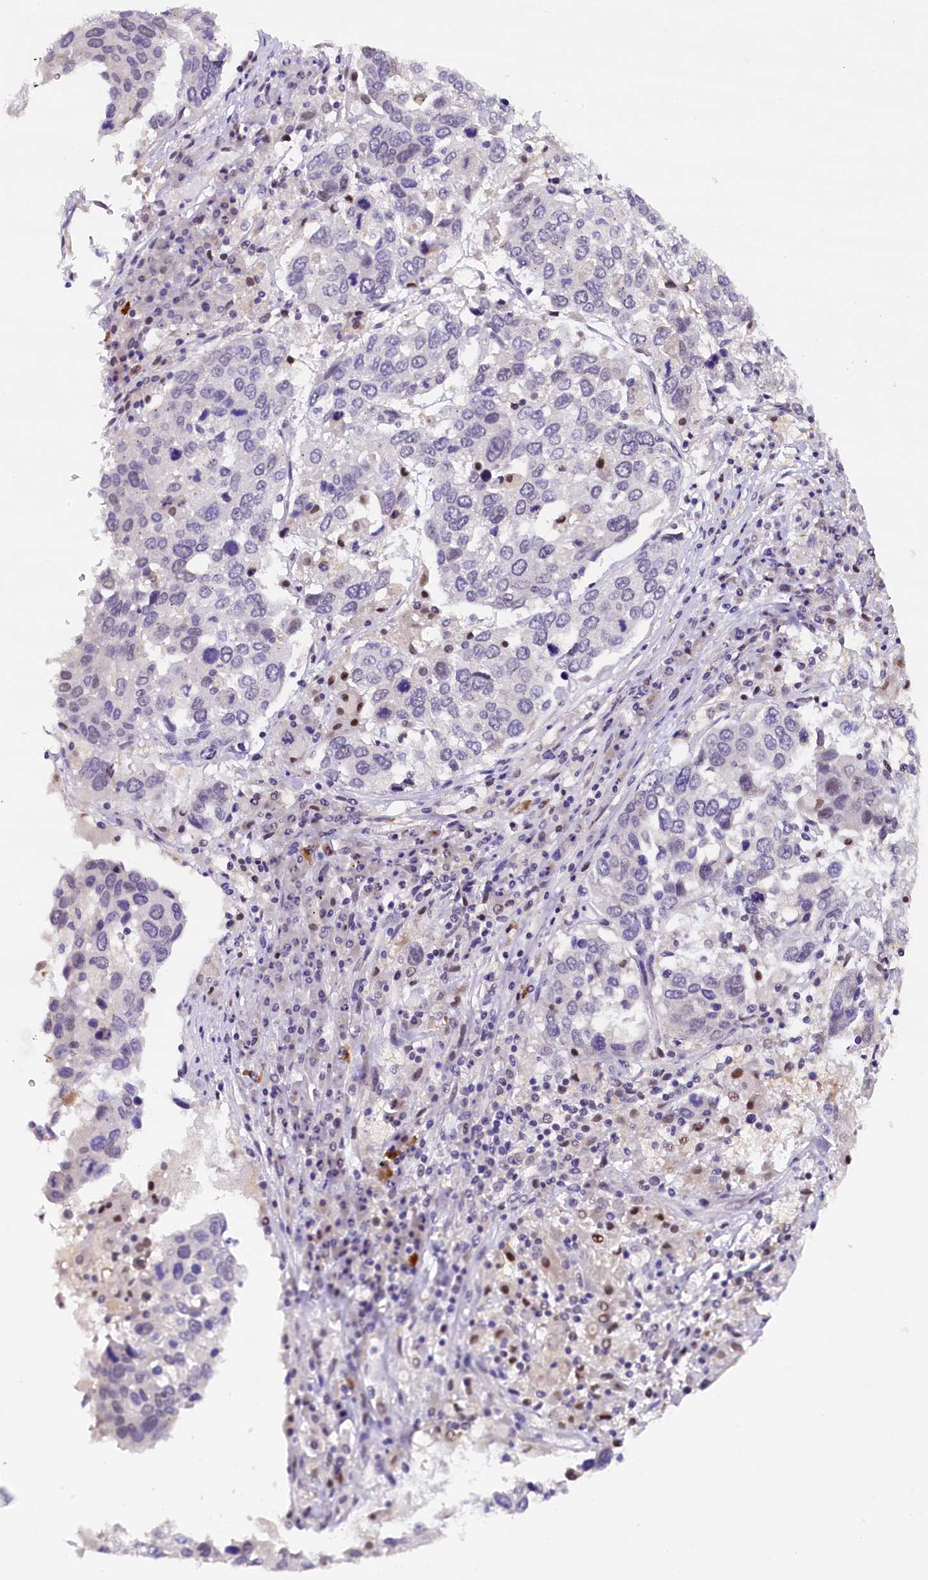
{"staining": {"intensity": "negative", "quantity": "none", "location": "none"}, "tissue": "lung cancer", "cell_type": "Tumor cells", "image_type": "cancer", "snomed": [{"axis": "morphology", "description": "Squamous cell carcinoma, NOS"}, {"axis": "topography", "description": "Lung"}], "caption": "The image shows no significant expression in tumor cells of lung cancer.", "gene": "IQCN", "patient": {"sex": "male", "age": 65}}